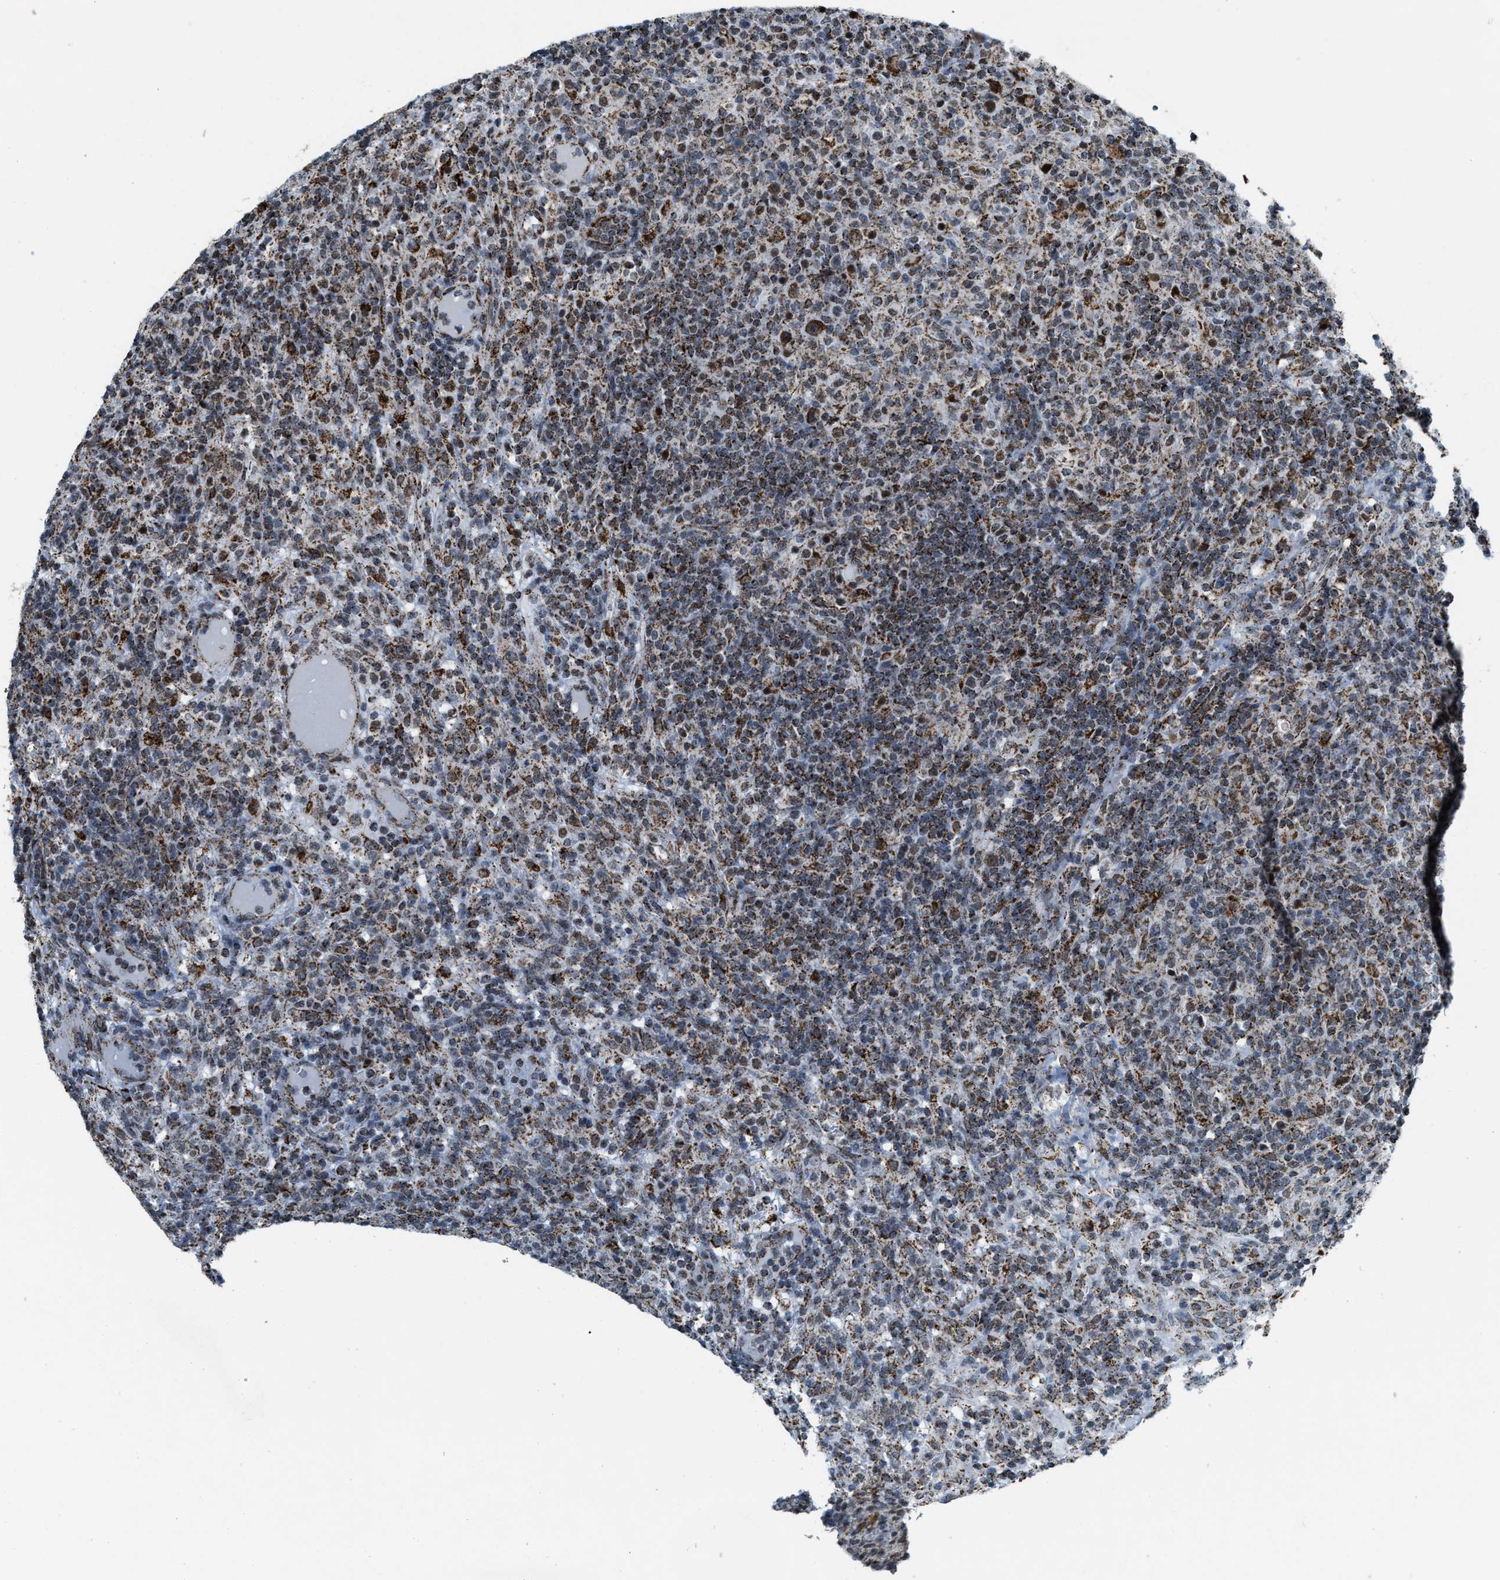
{"staining": {"intensity": "moderate", "quantity": ">75%", "location": "cytoplasmic/membranous"}, "tissue": "lymphoma", "cell_type": "Tumor cells", "image_type": "cancer", "snomed": [{"axis": "morphology", "description": "Hodgkin's disease, NOS"}, {"axis": "topography", "description": "Lymph node"}], "caption": "A brown stain labels moderate cytoplasmic/membranous staining of a protein in human Hodgkin's disease tumor cells. Using DAB (brown) and hematoxylin (blue) stains, captured at high magnification using brightfield microscopy.", "gene": "HIBADH", "patient": {"sex": "male", "age": 70}}